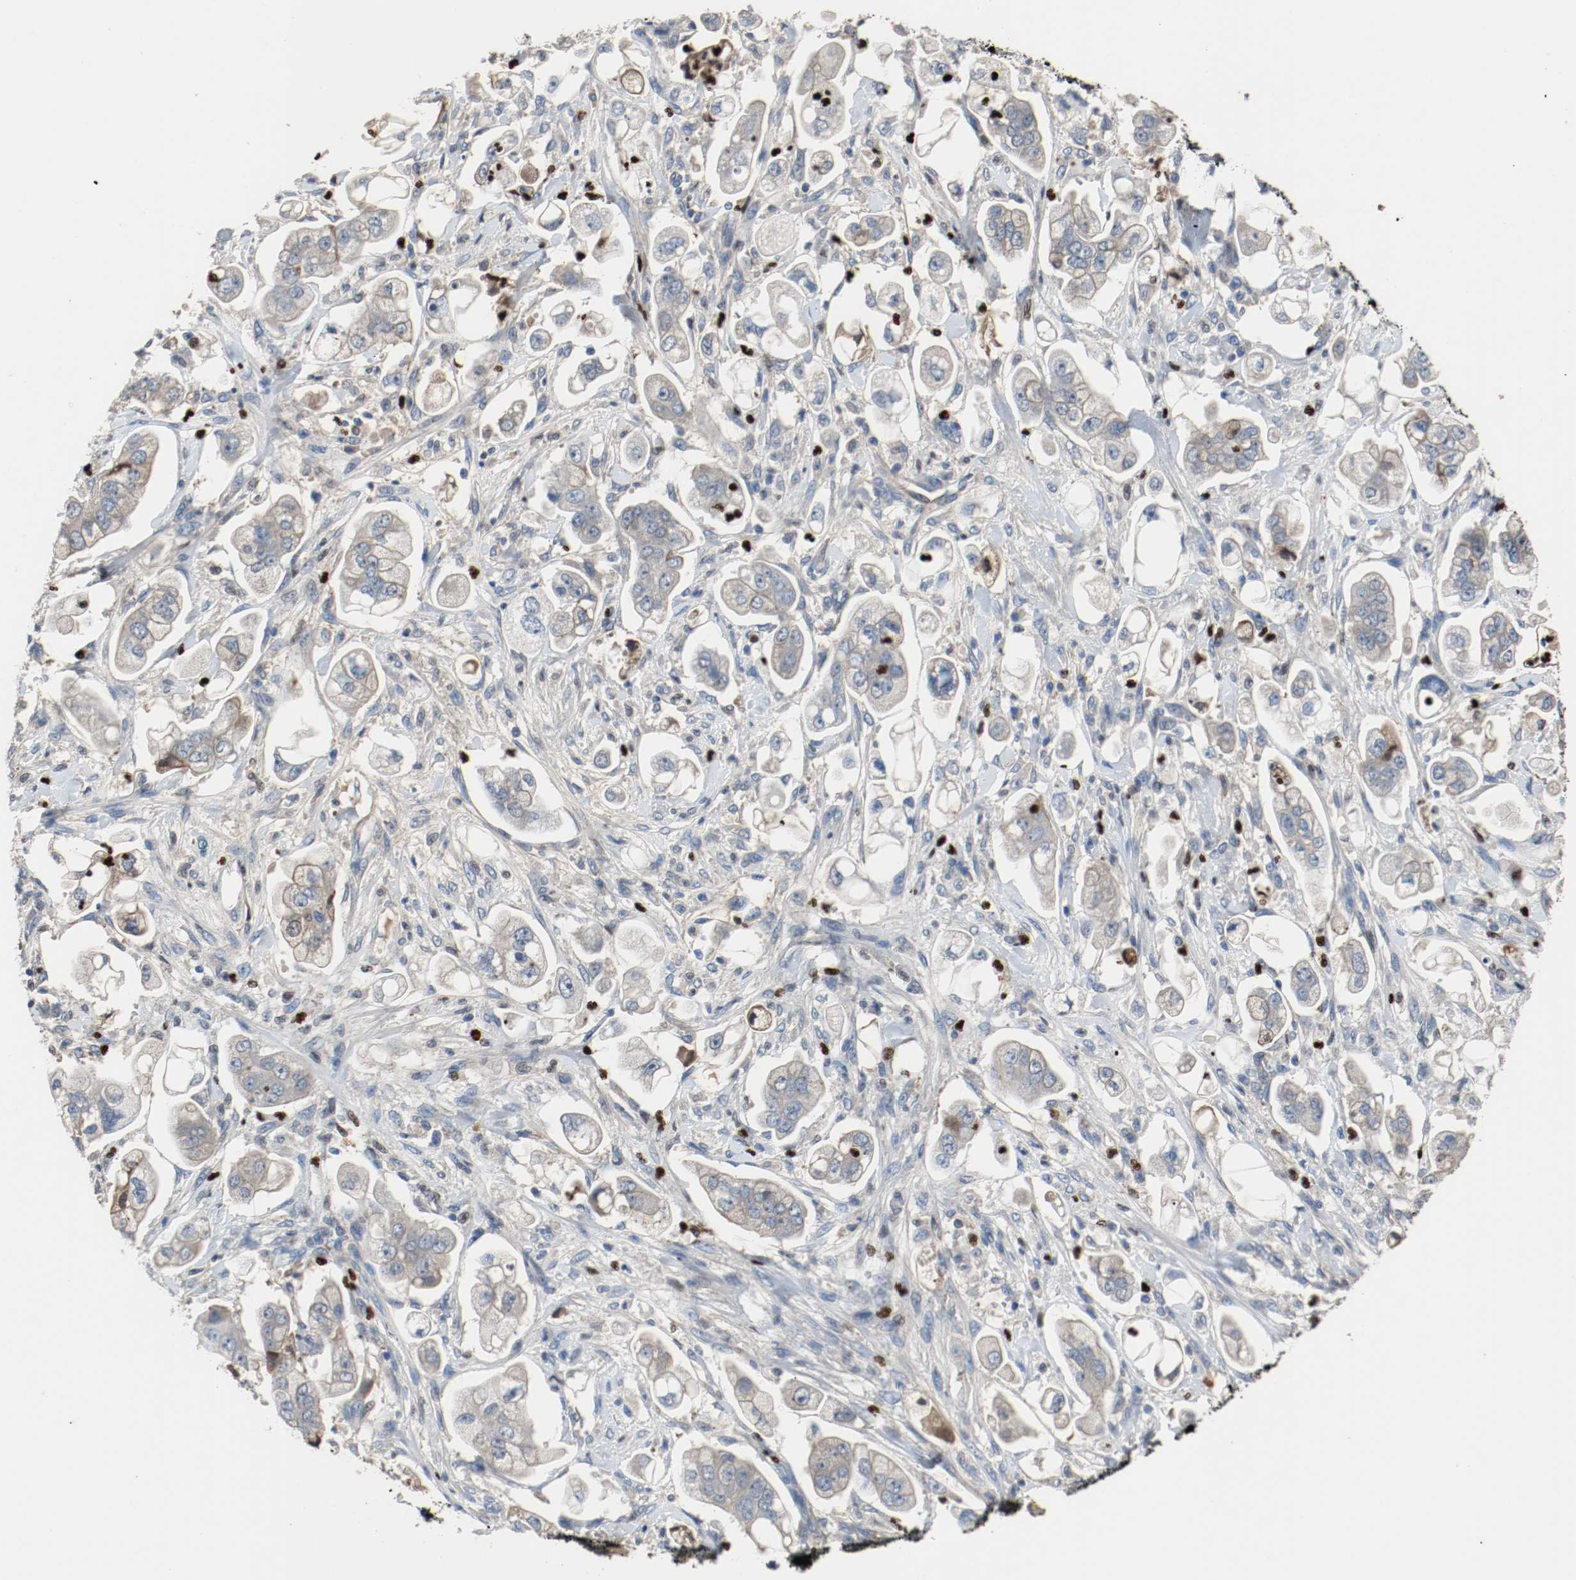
{"staining": {"intensity": "negative", "quantity": "none", "location": "none"}, "tissue": "stomach cancer", "cell_type": "Tumor cells", "image_type": "cancer", "snomed": [{"axis": "morphology", "description": "Adenocarcinoma, NOS"}, {"axis": "topography", "description": "Stomach"}], "caption": "Immunohistochemical staining of stomach adenocarcinoma displays no significant positivity in tumor cells. The staining was performed using DAB to visualize the protein expression in brown, while the nuclei were stained in blue with hematoxylin (Magnification: 20x).", "gene": "BLK", "patient": {"sex": "male", "age": 62}}